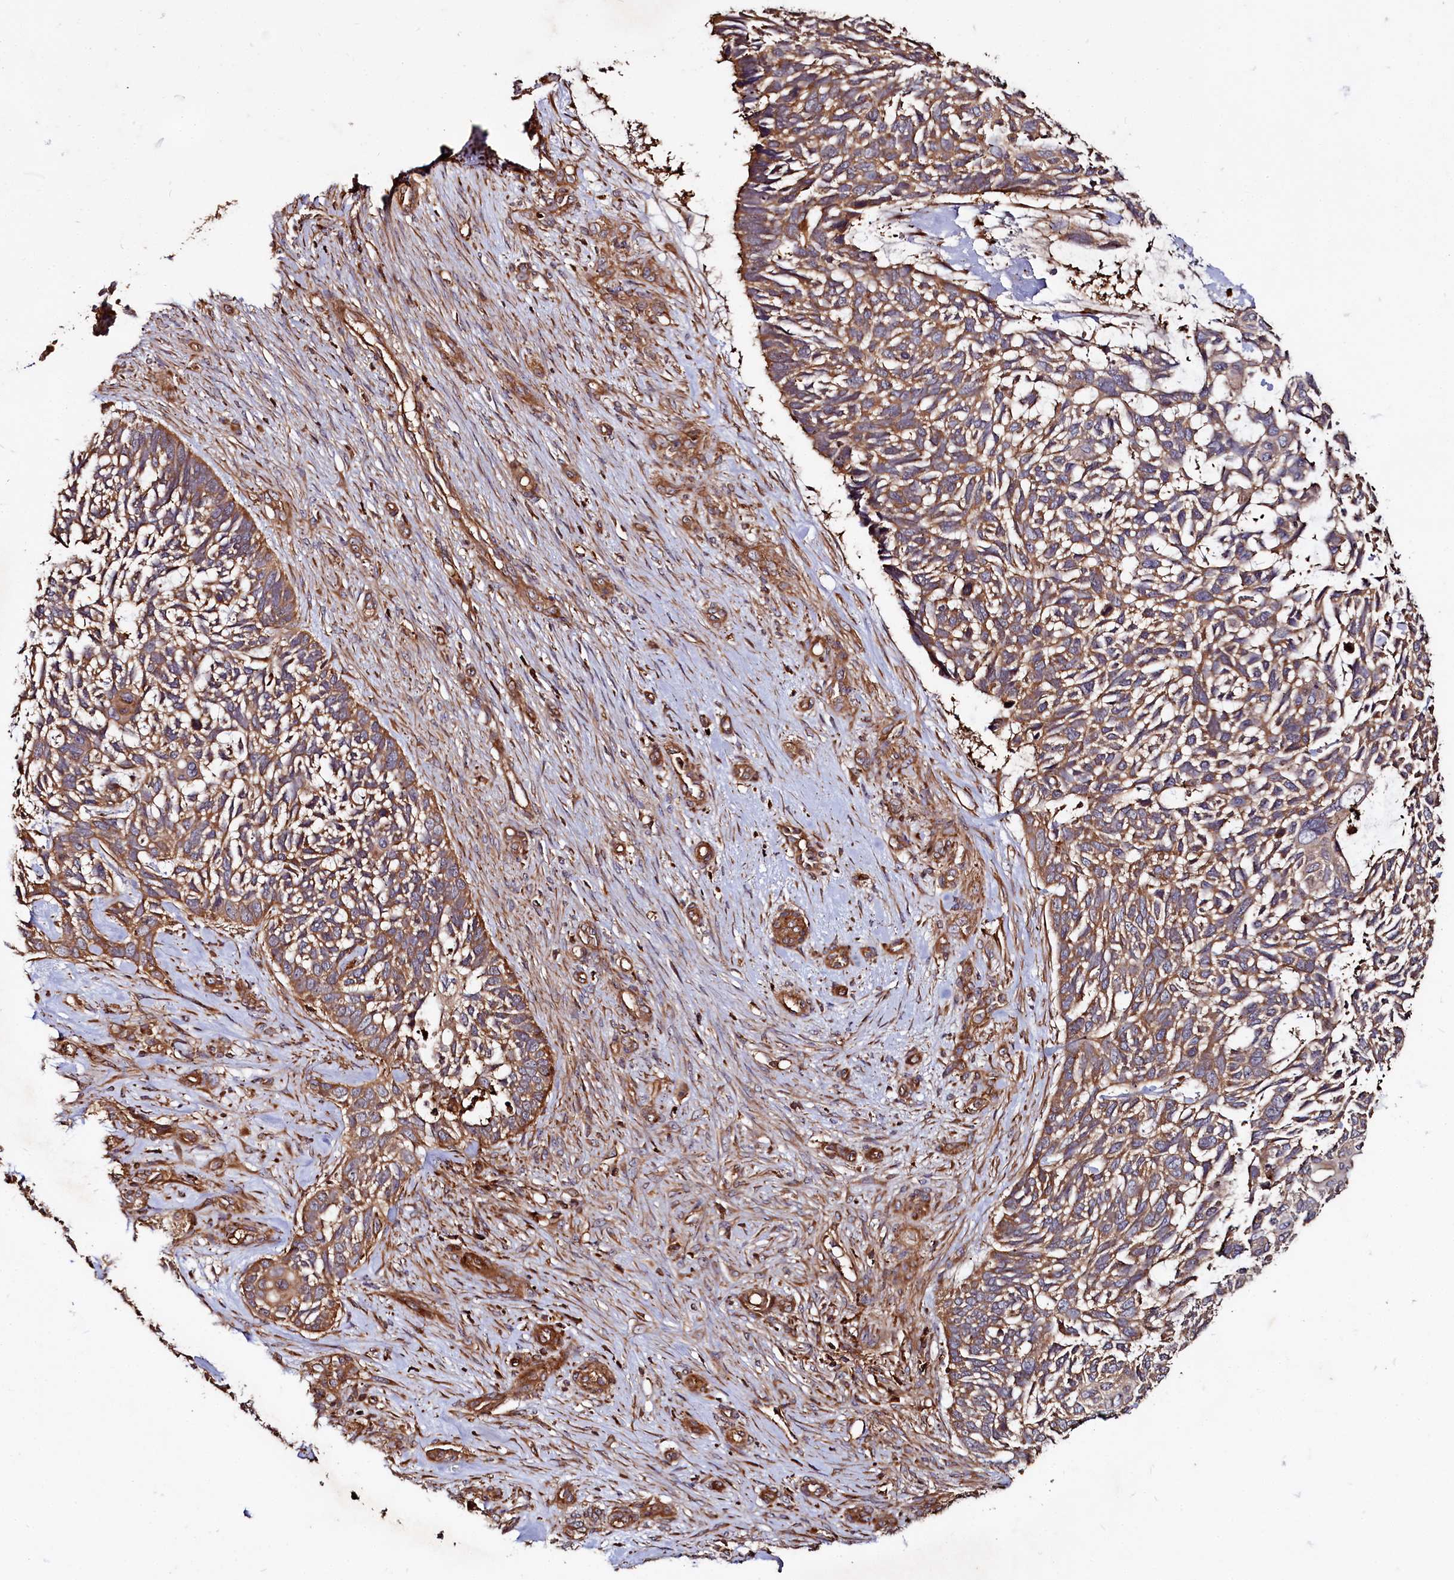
{"staining": {"intensity": "moderate", "quantity": ">75%", "location": "cytoplasmic/membranous"}, "tissue": "skin cancer", "cell_type": "Tumor cells", "image_type": "cancer", "snomed": [{"axis": "morphology", "description": "Basal cell carcinoma"}, {"axis": "topography", "description": "Skin"}], "caption": "An immunohistochemistry (IHC) photomicrograph of neoplastic tissue is shown. Protein staining in brown highlights moderate cytoplasmic/membranous positivity in skin cancer within tumor cells.", "gene": "WDR73", "patient": {"sex": "male", "age": 88}}